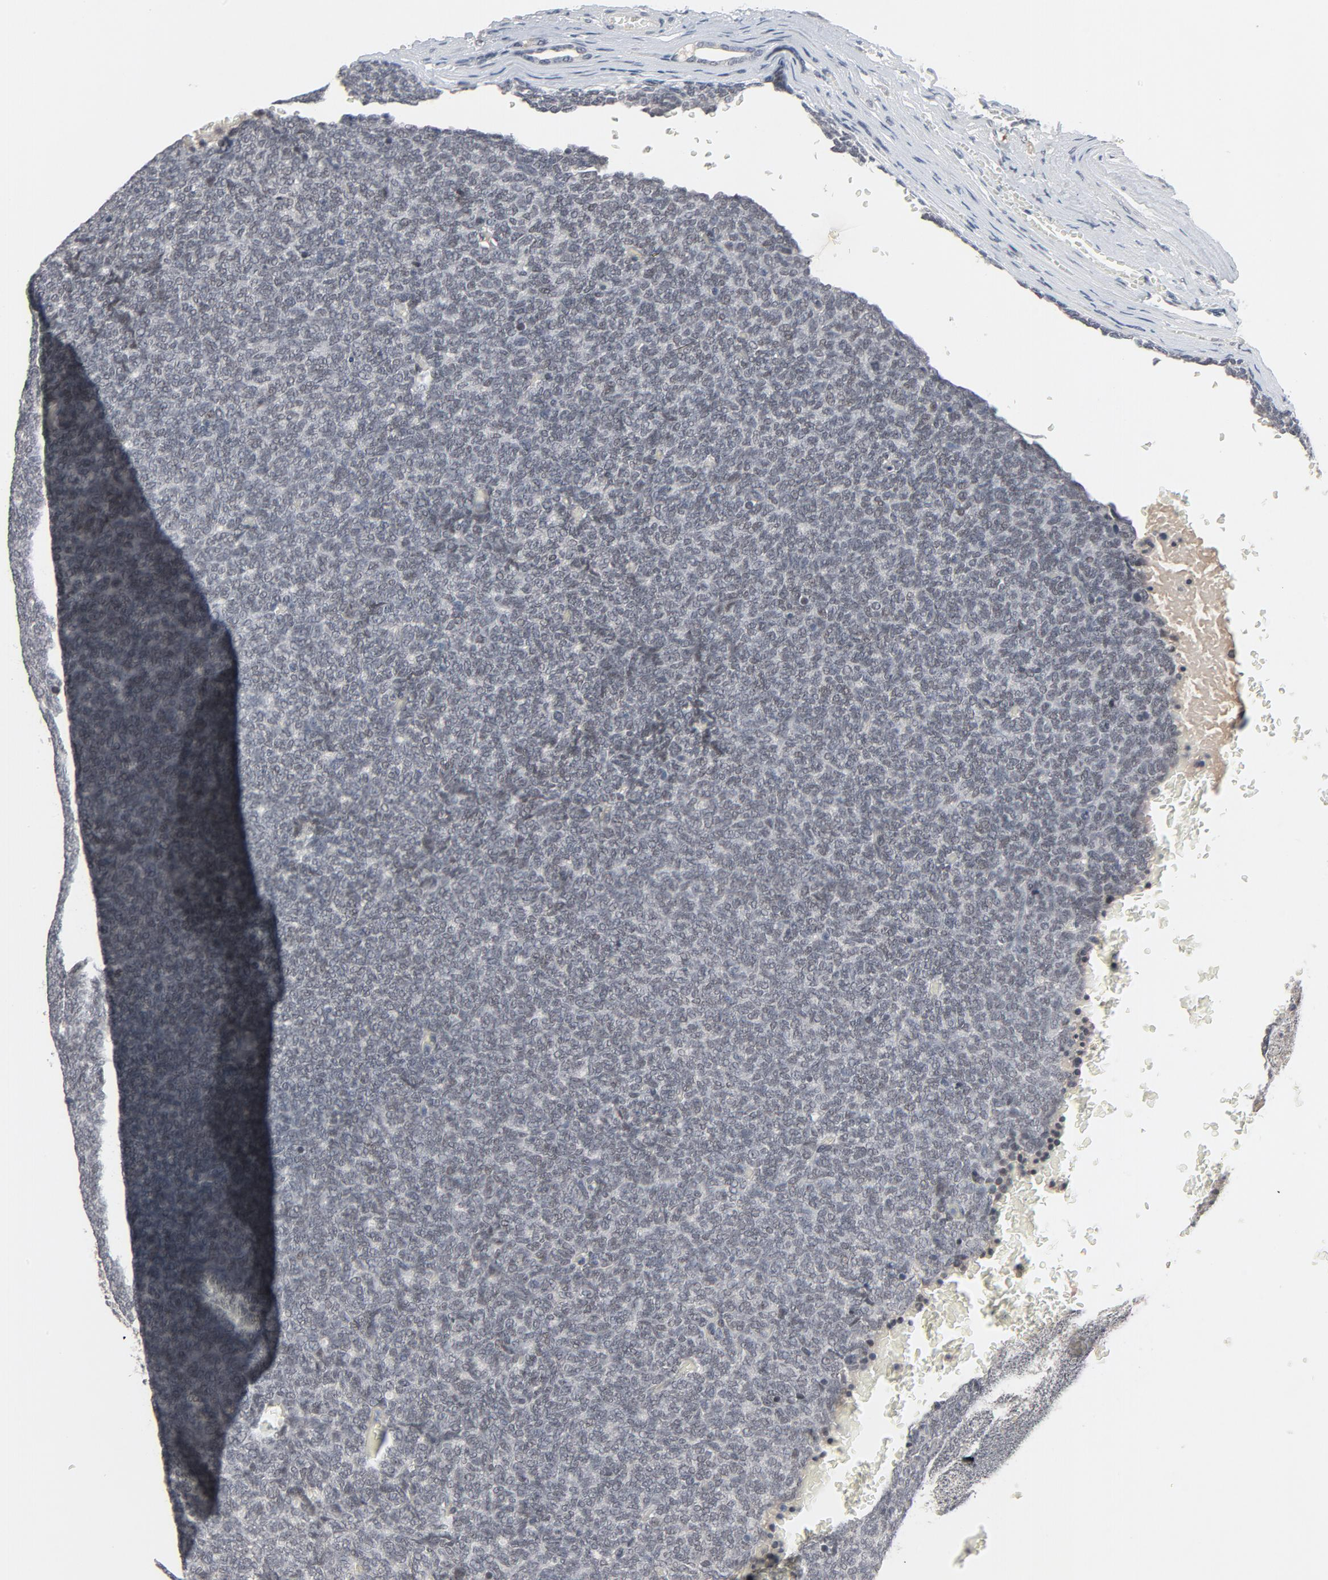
{"staining": {"intensity": "negative", "quantity": "none", "location": "none"}, "tissue": "renal cancer", "cell_type": "Tumor cells", "image_type": "cancer", "snomed": [{"axis": "morphology", "description": "Neoplasm, malignant, NOS"}, {"axis": "topography", "description": "Kidney"}], "caption": "Malignant neoplasm (renal) stained for a protein using IHC shows no expression tumor cells.", "gene": "MT3", "patient": {"sex": "male", "age": 28}}